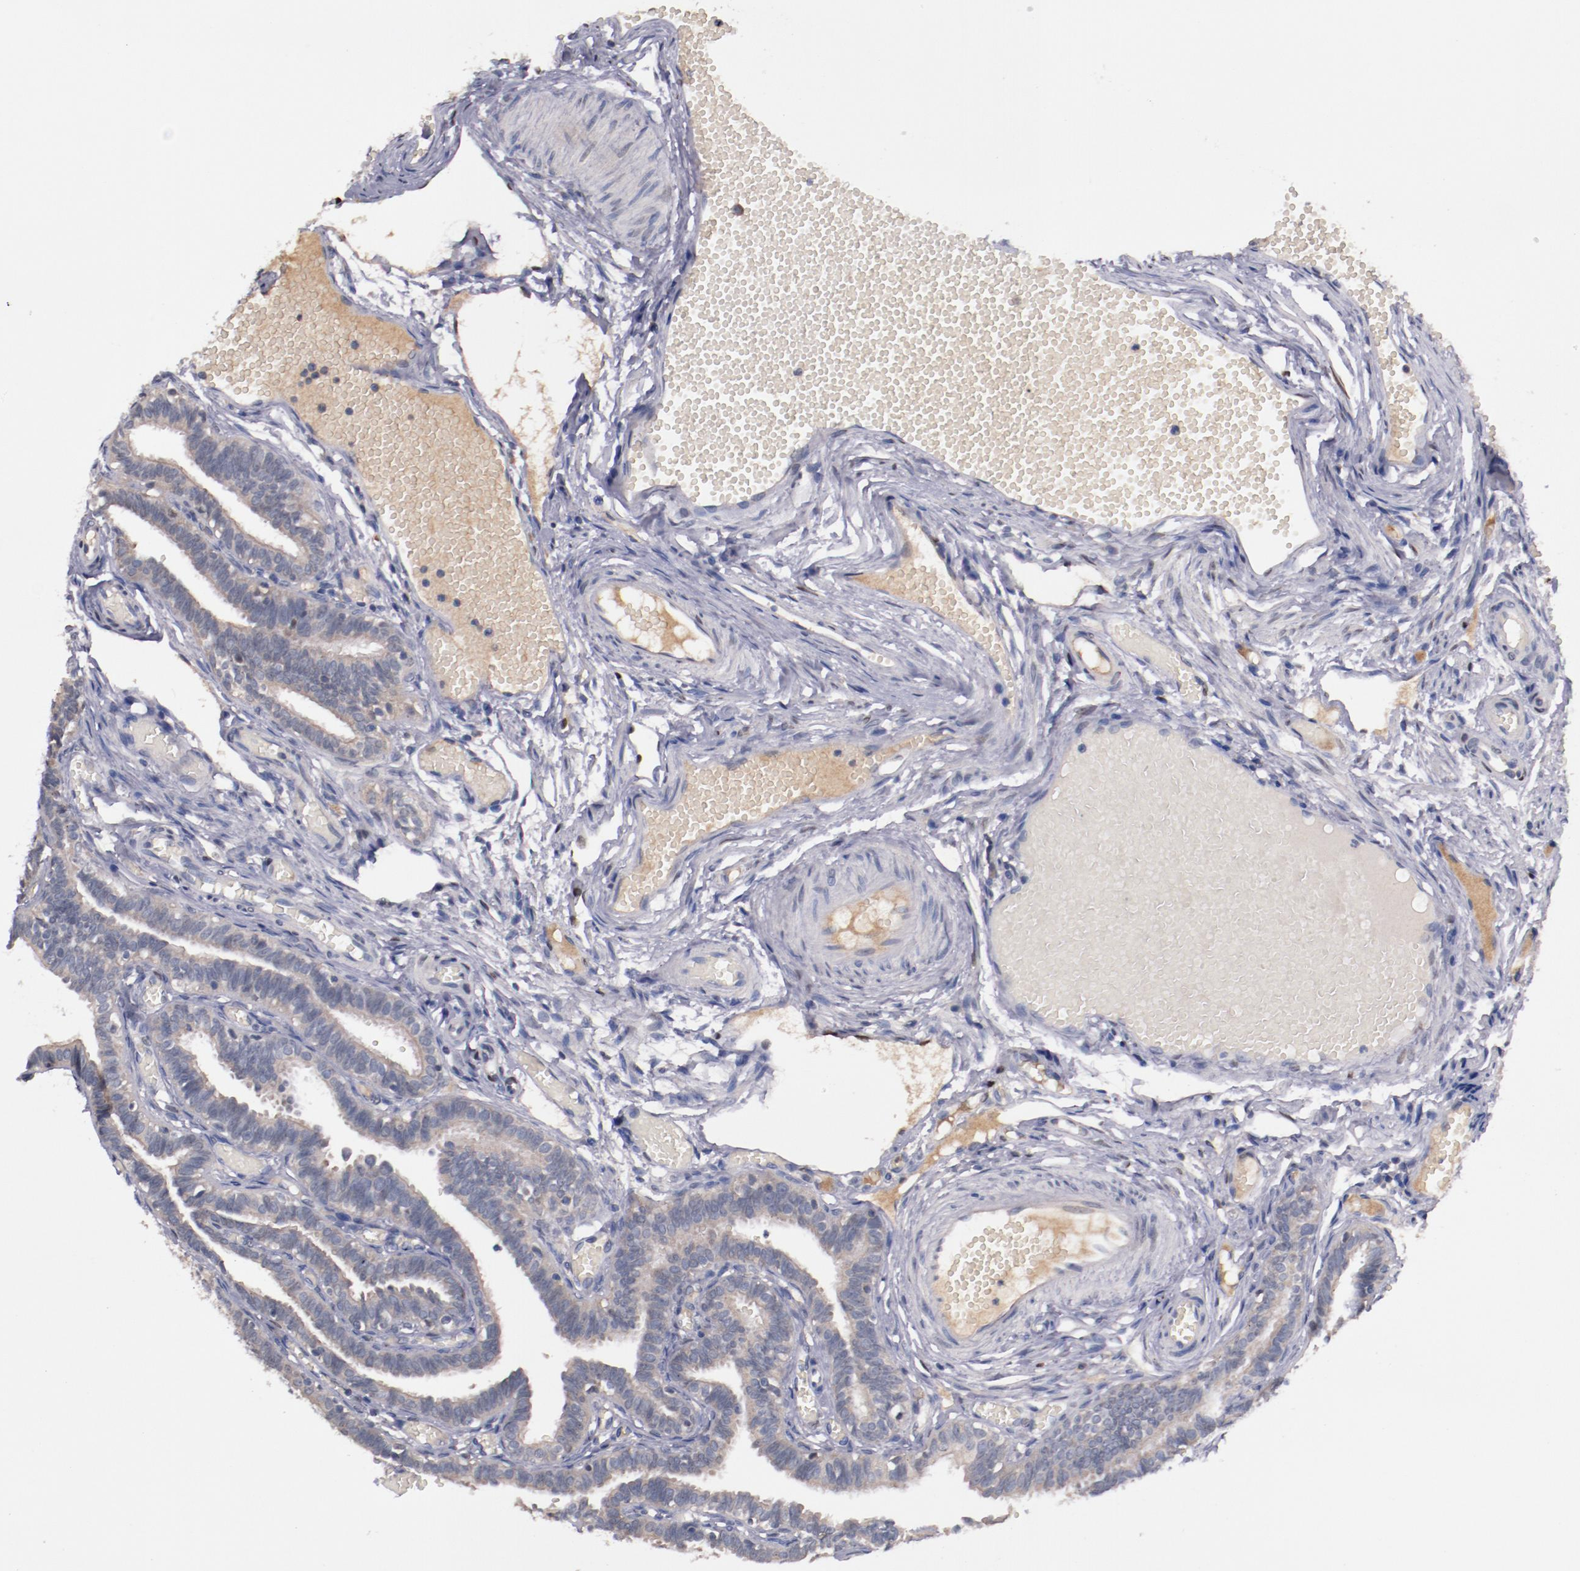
{"staining": {"intensity": "weak", "quantity": ">75%", "location": "cytoplasmic/membranous"}, "tissue": "fallopian tube", "cell_type": "Glandular cells", "image_type": "normal", "snomed": [{"axis": "morphology", "description": "Normal tissue, NOS"}, {"axis": "topography", "description": "Fallopian tube"}], "caption": "Unremarkable fallopian tube was stained to show a protein in brown. There is low levels of weak cytoplasmic/membranous expression in about >75% of glandular cells. The staining was performed using DAB (3,3'-diaminobenzidine) to visualize the protein expression in brown, while the nuclei were stained in blue with hematoxylin (Magnification: 20x).", "gene": "FAM81A", "patient": {"sex": "female", "age": 29}}